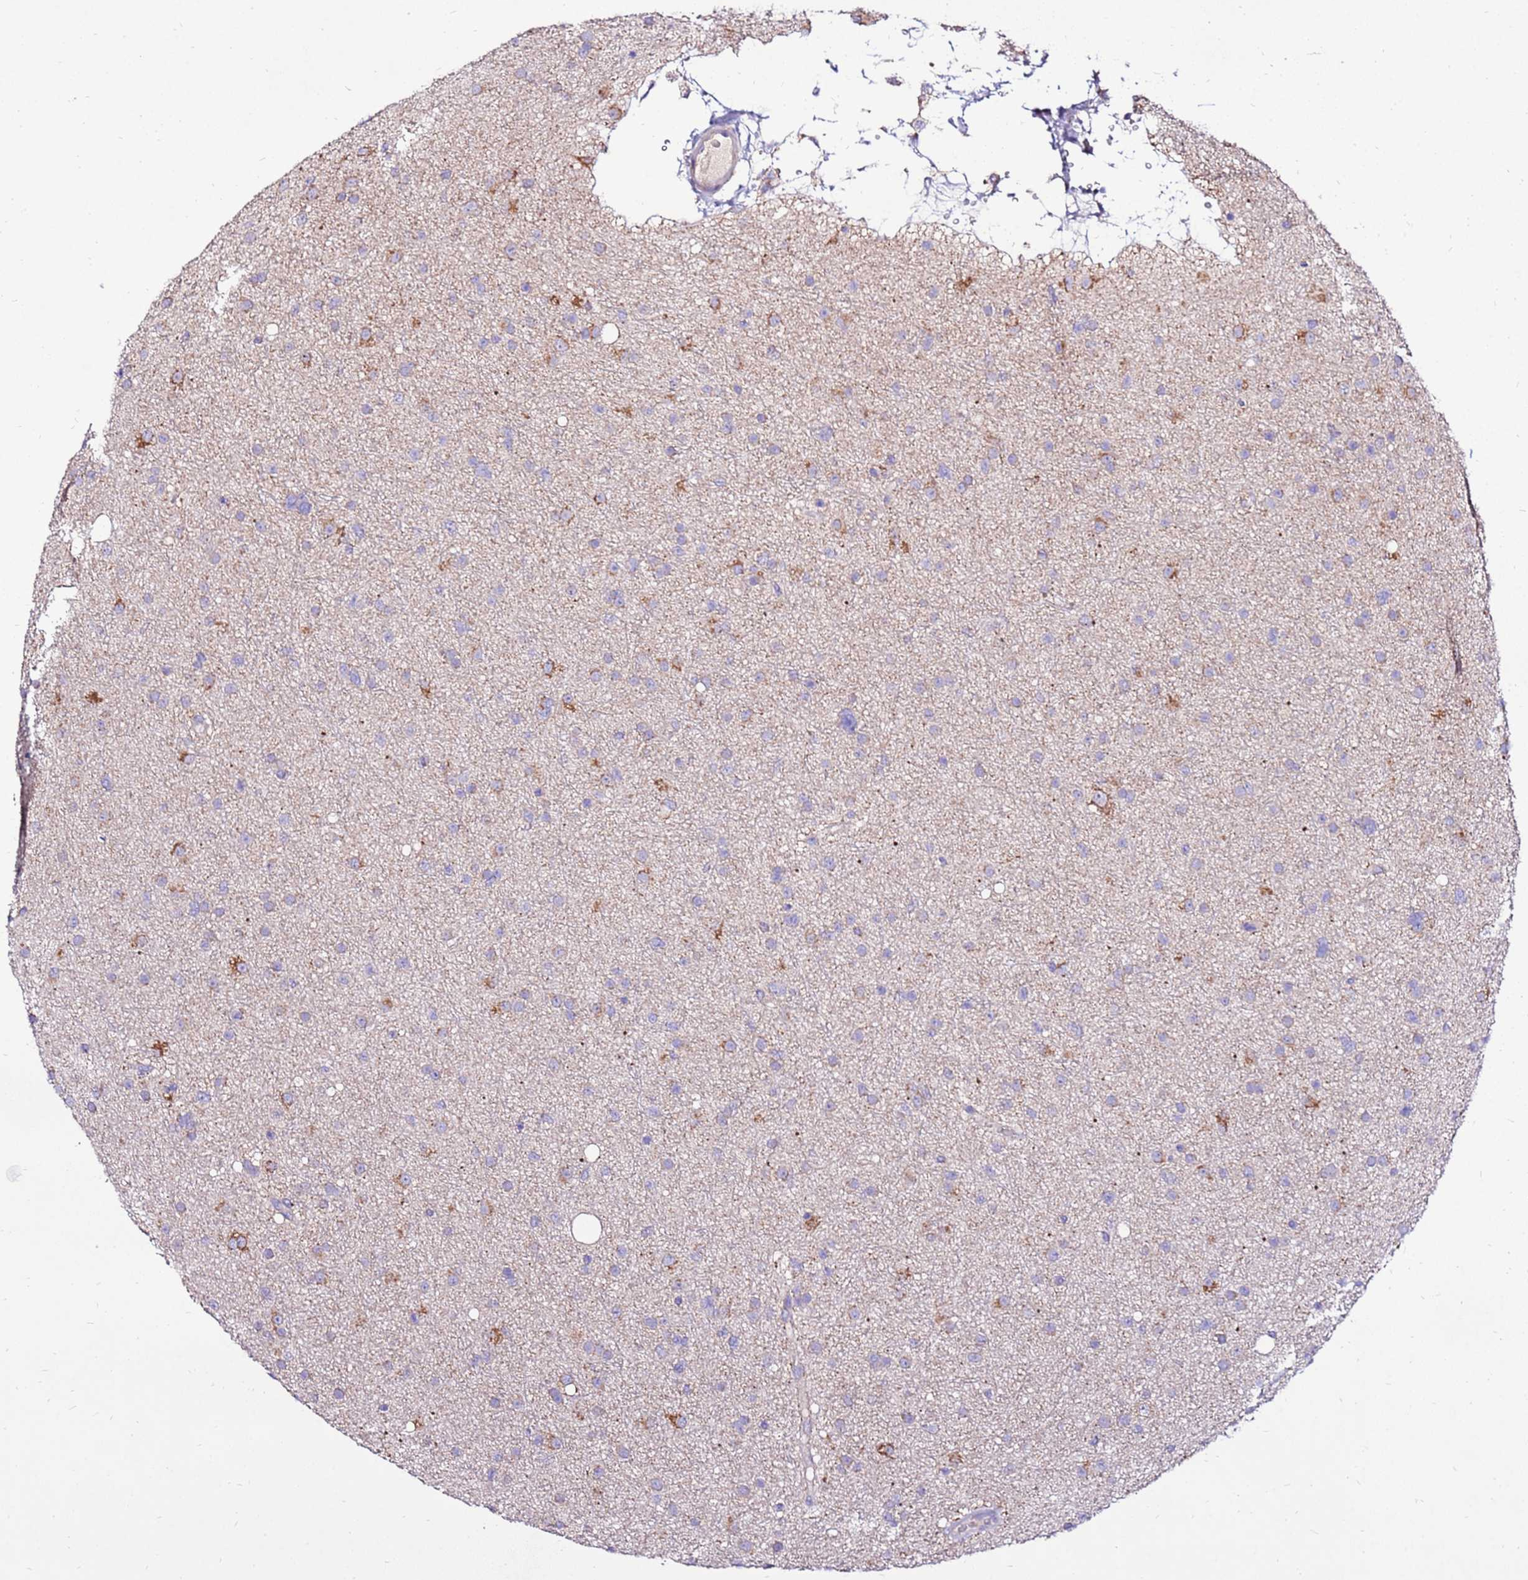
{"staining": {"intensity": "negative", "quantity": "none", "location": "none"}, "tissue": "glioma", "cell_type": "Tumor cells", "image_type": "cancer", "snomed": [{"axis": "morphology", "description": "Glioma, malignant, Low grade"}, {"axis": "topography", "description": "Cerebral cortex"}], "caption": "High power microscopy photomicrograph of an immunohistochemistry micrograph of low-grade glioma (malignant), revealing no significant staining in tumor cells.", "gene": "TMEM106C", "patient": {"sex": "female", "age": 39}}